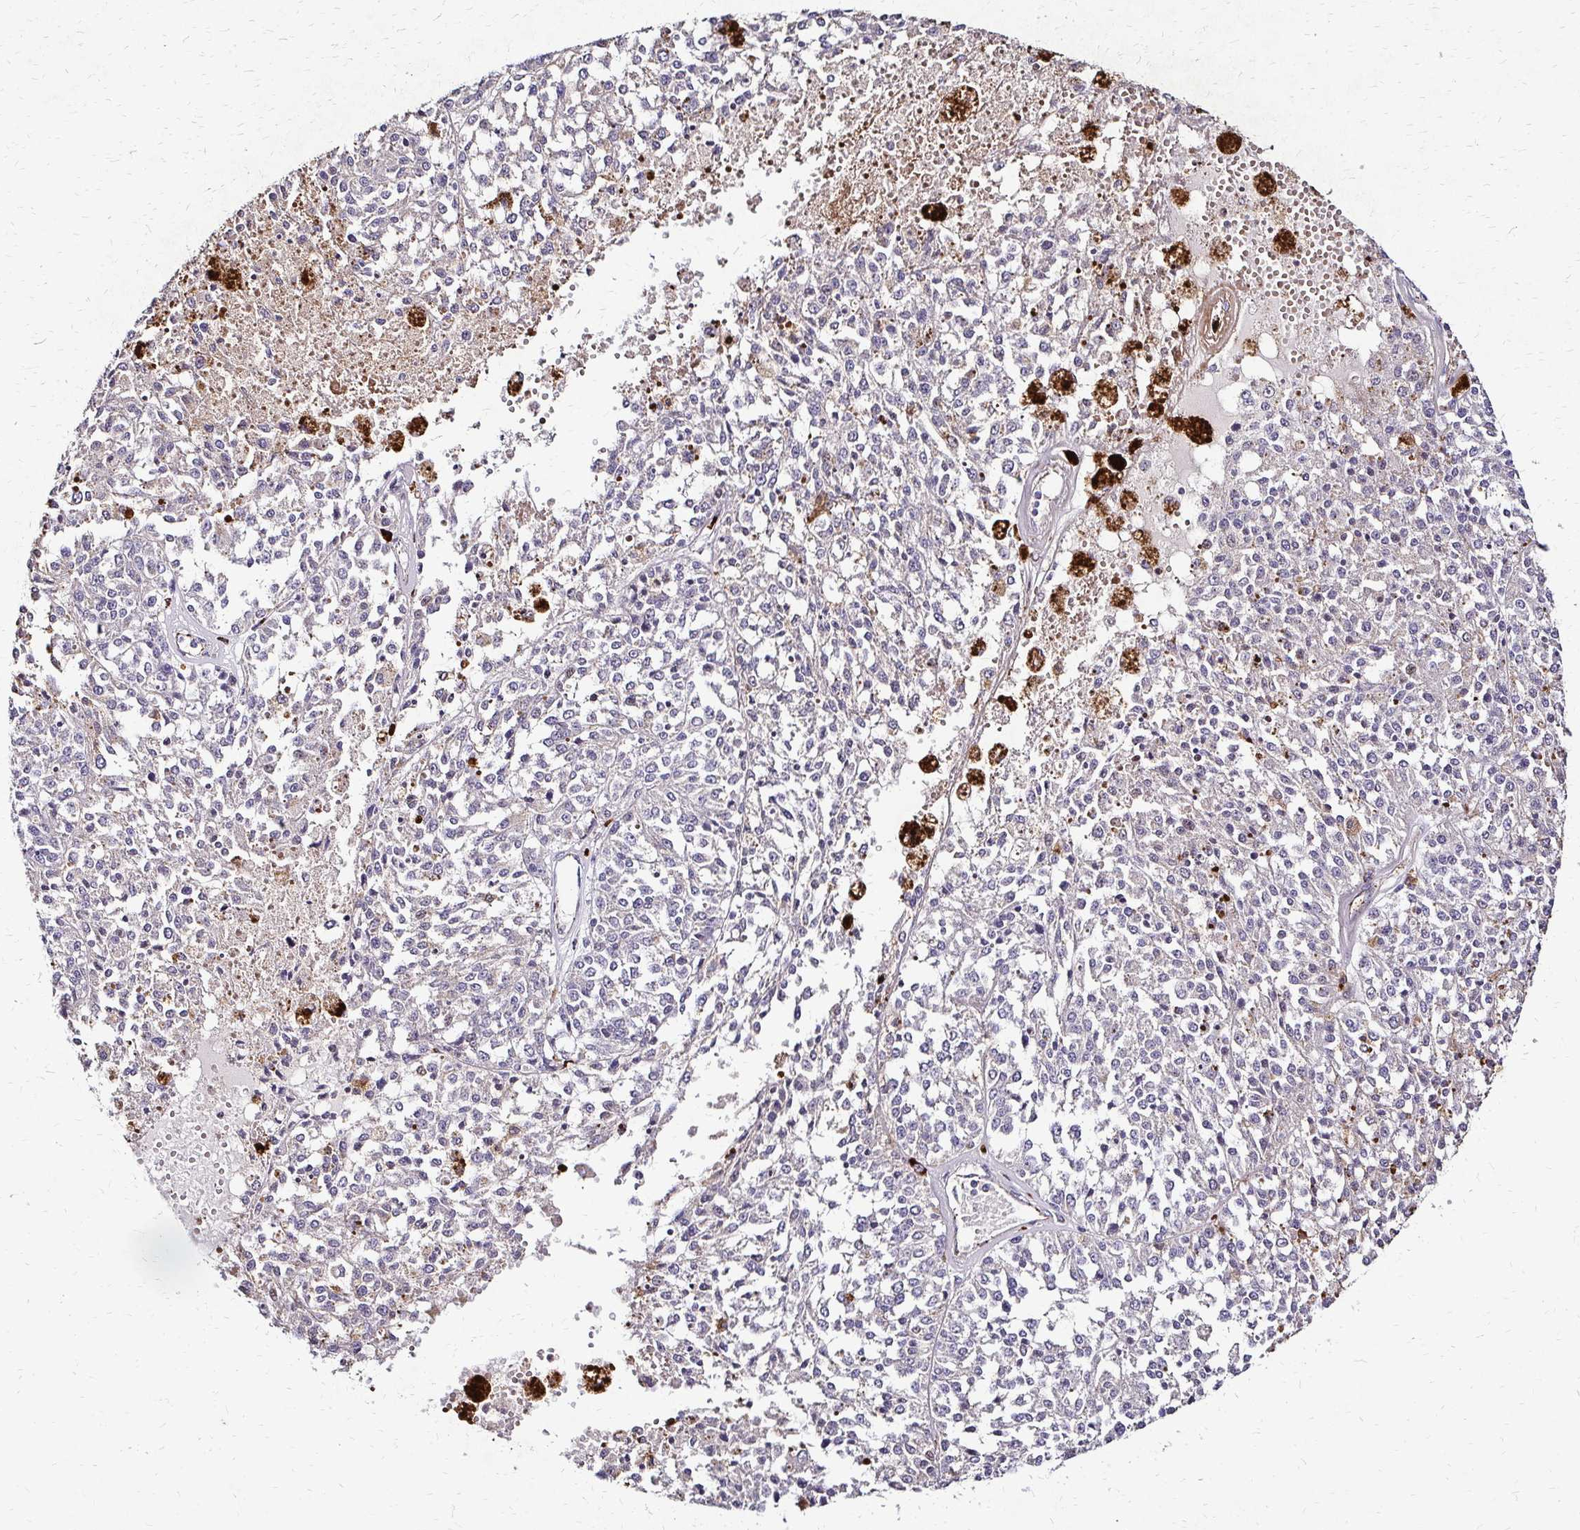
{"staining": {"intensity": "negative", "quantity": "none", "location": "none"}, "tissue": "melanoma", "cell_type": "Tumor cells", "image_type": "cancer", "snomed": [{"axis": "morphology", "description": "Malignant melanoma, Metastatic site"}, {"axis": "topography", "description": "Lymph node"}], "caption": "IHC image of melanoma stained for a protein (brown), which exhibits no staining in tumor cells.", "gene": "IDUA", "patient": {"sex": "female", "age": 64}}